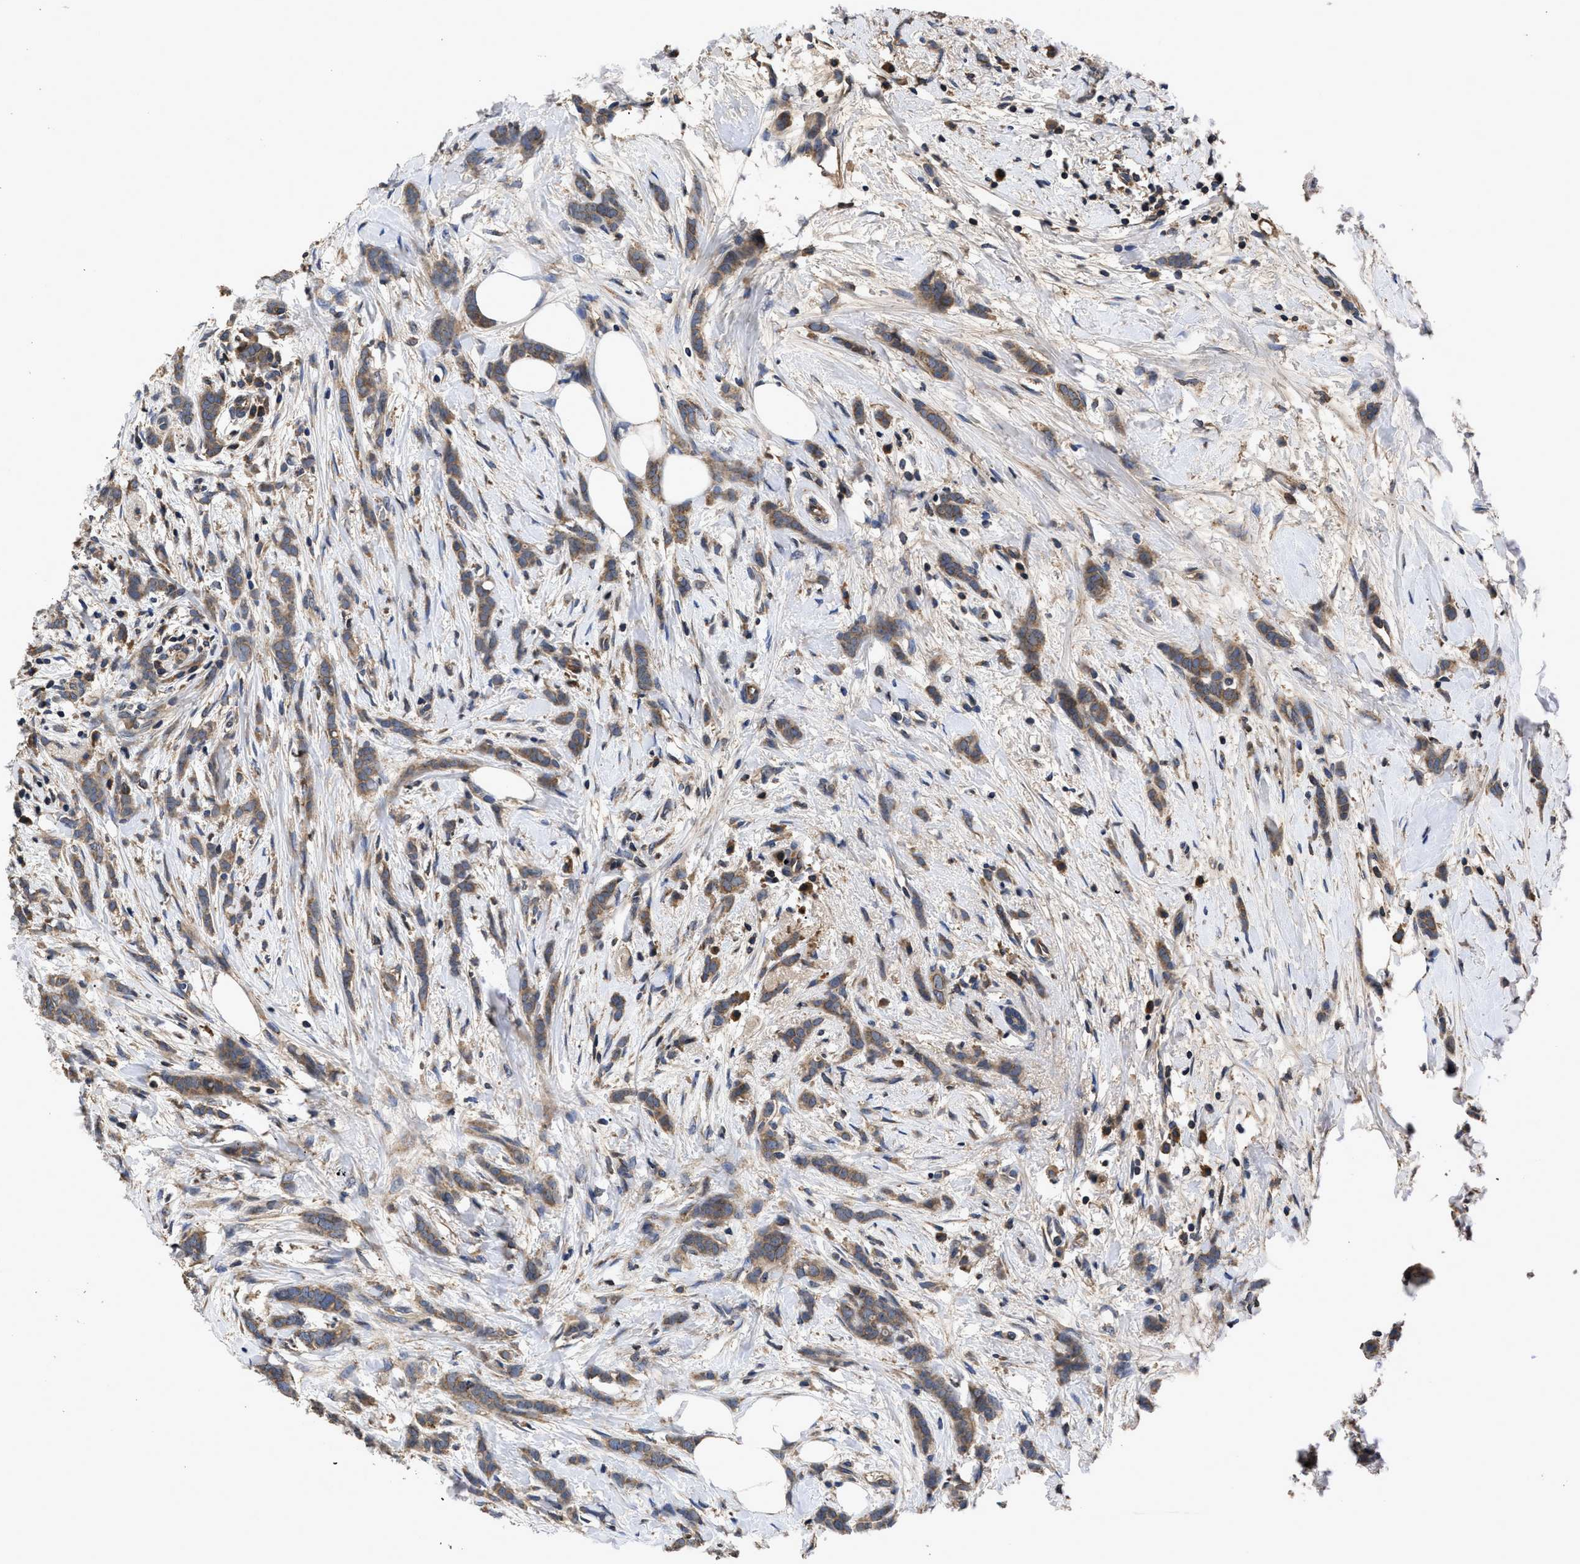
{"staining": {"intensity": "moderate", "quantity": ">75%", "location": "cytoplasmic/membranous"}, "tissue": "breast cancer", "cell_type": "Tumor cells", "image_type": "cancer", "snomed": [{"axis": "morphology", "description": "Lobular carcinoma, in situ"}, {"axis": "morphology", "description": "Lobular carcinoma"}, {"axis": "topography", "description": "Breast"}], "caption": "This image exhibits immunohistochemistry (IHC) staining of human breast cancer, with medium moderate cytoplasmic/membranous expression in approximately >75% of tumor cells.", "gene": "LRRC3", "patient": {"sex": "female", "age": 41}}